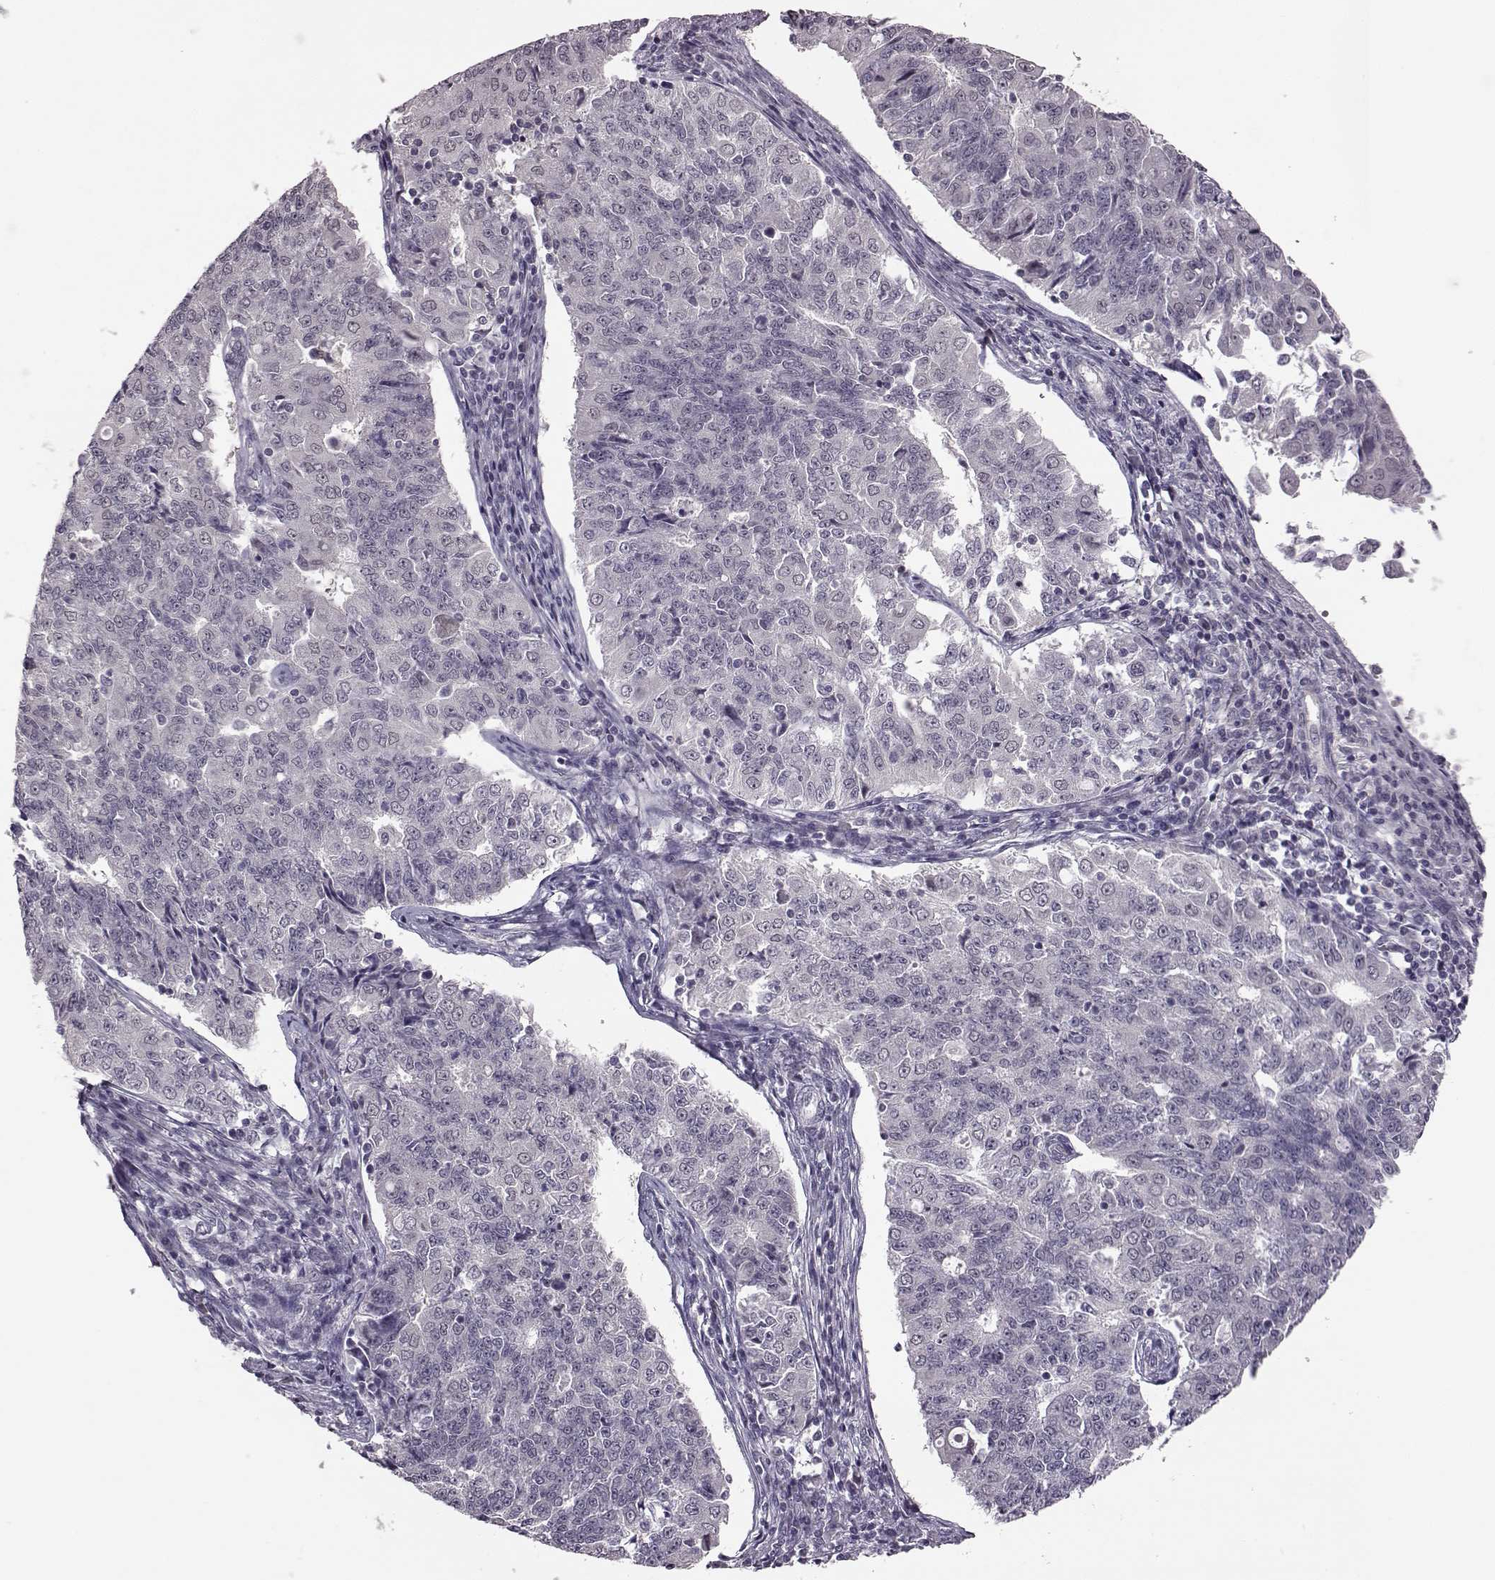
{"staining": {"intensity": "negative", "quantity": "none", "location": "none"}, "tissue": "endometrial cancer", "cell_type": "Tumor cells", "image_type": "cancer", "snomed": [{"axis": "morphology", "description": "Adenocarcinoma, NOS"}, {"axis": "topography", "description": "Endometrium"}], "caption": "This is a histopathology image of immunohistochemistry staining of endometrial adenocarcinoma, which shows no positivity in tumor cells. The staining was performed using DAB to visualize the protein expression in brown, while the nuclei were stained in blue with hematoxylin (Magnification: 20x).", "gene": "C10orf62", "patient": {"sex": "female", "age": 43}}